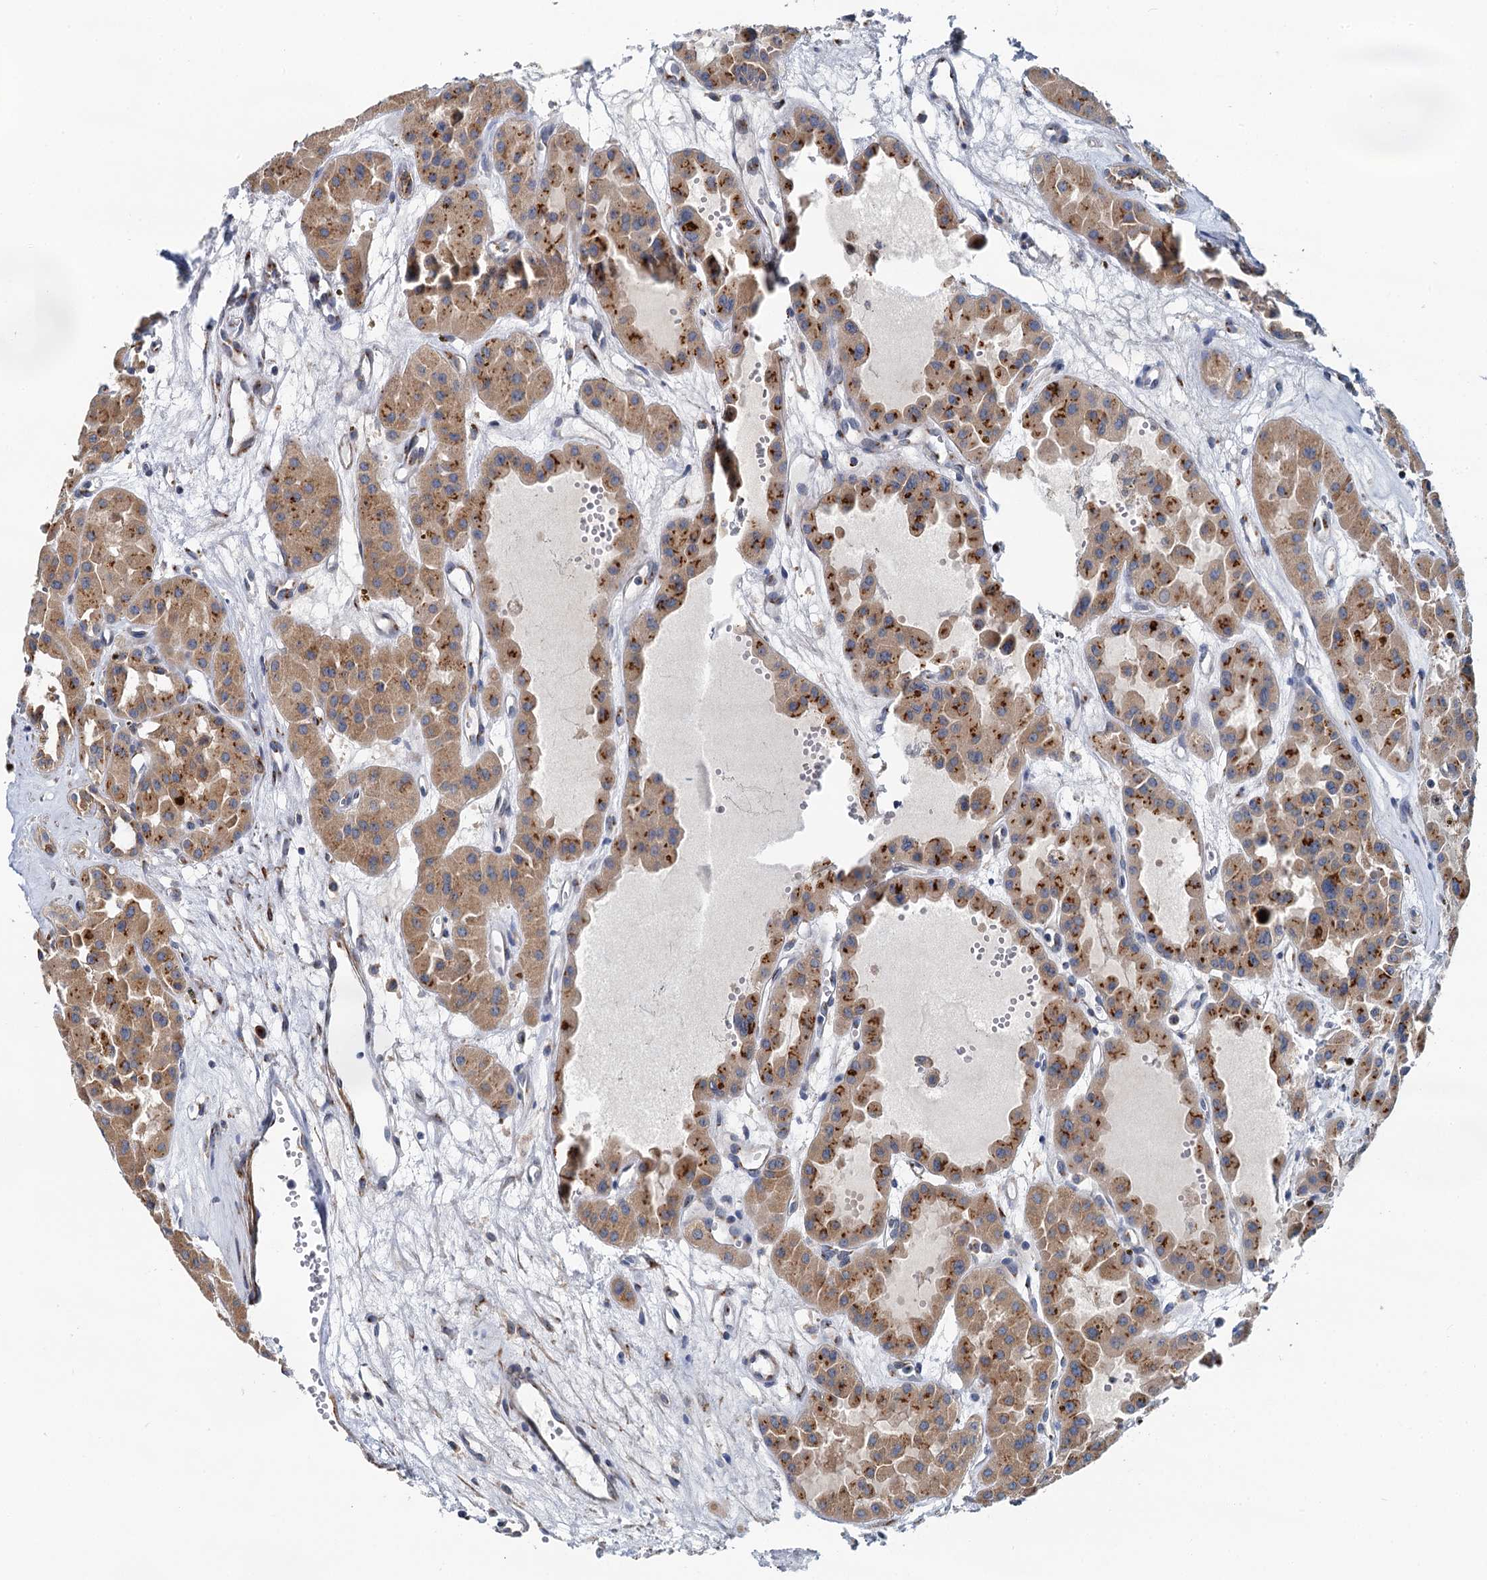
{"staining": {"intensity": "moderate", "quantity": ">75%", "location": "cytoplasmic/membranous"}, "tissue": "renal cancer", "cell_type": "Tumor cells", "image_type": "cancer", "snomed": [{"axis": "morphology", "description": "Carcinoma, NOS"}, {"axis": "topography", "description": "Kidney"}], "caption": "Tumor cells exhibit medium levels of moderate cytoplasmic/membranous staining in about >75% of cells in carcinoma (renal). The protein of interest is shown in brown color, while the nuclei are stained blue.", "gene": "BET1L", "patient": {"sex": "female", "age": 75}}